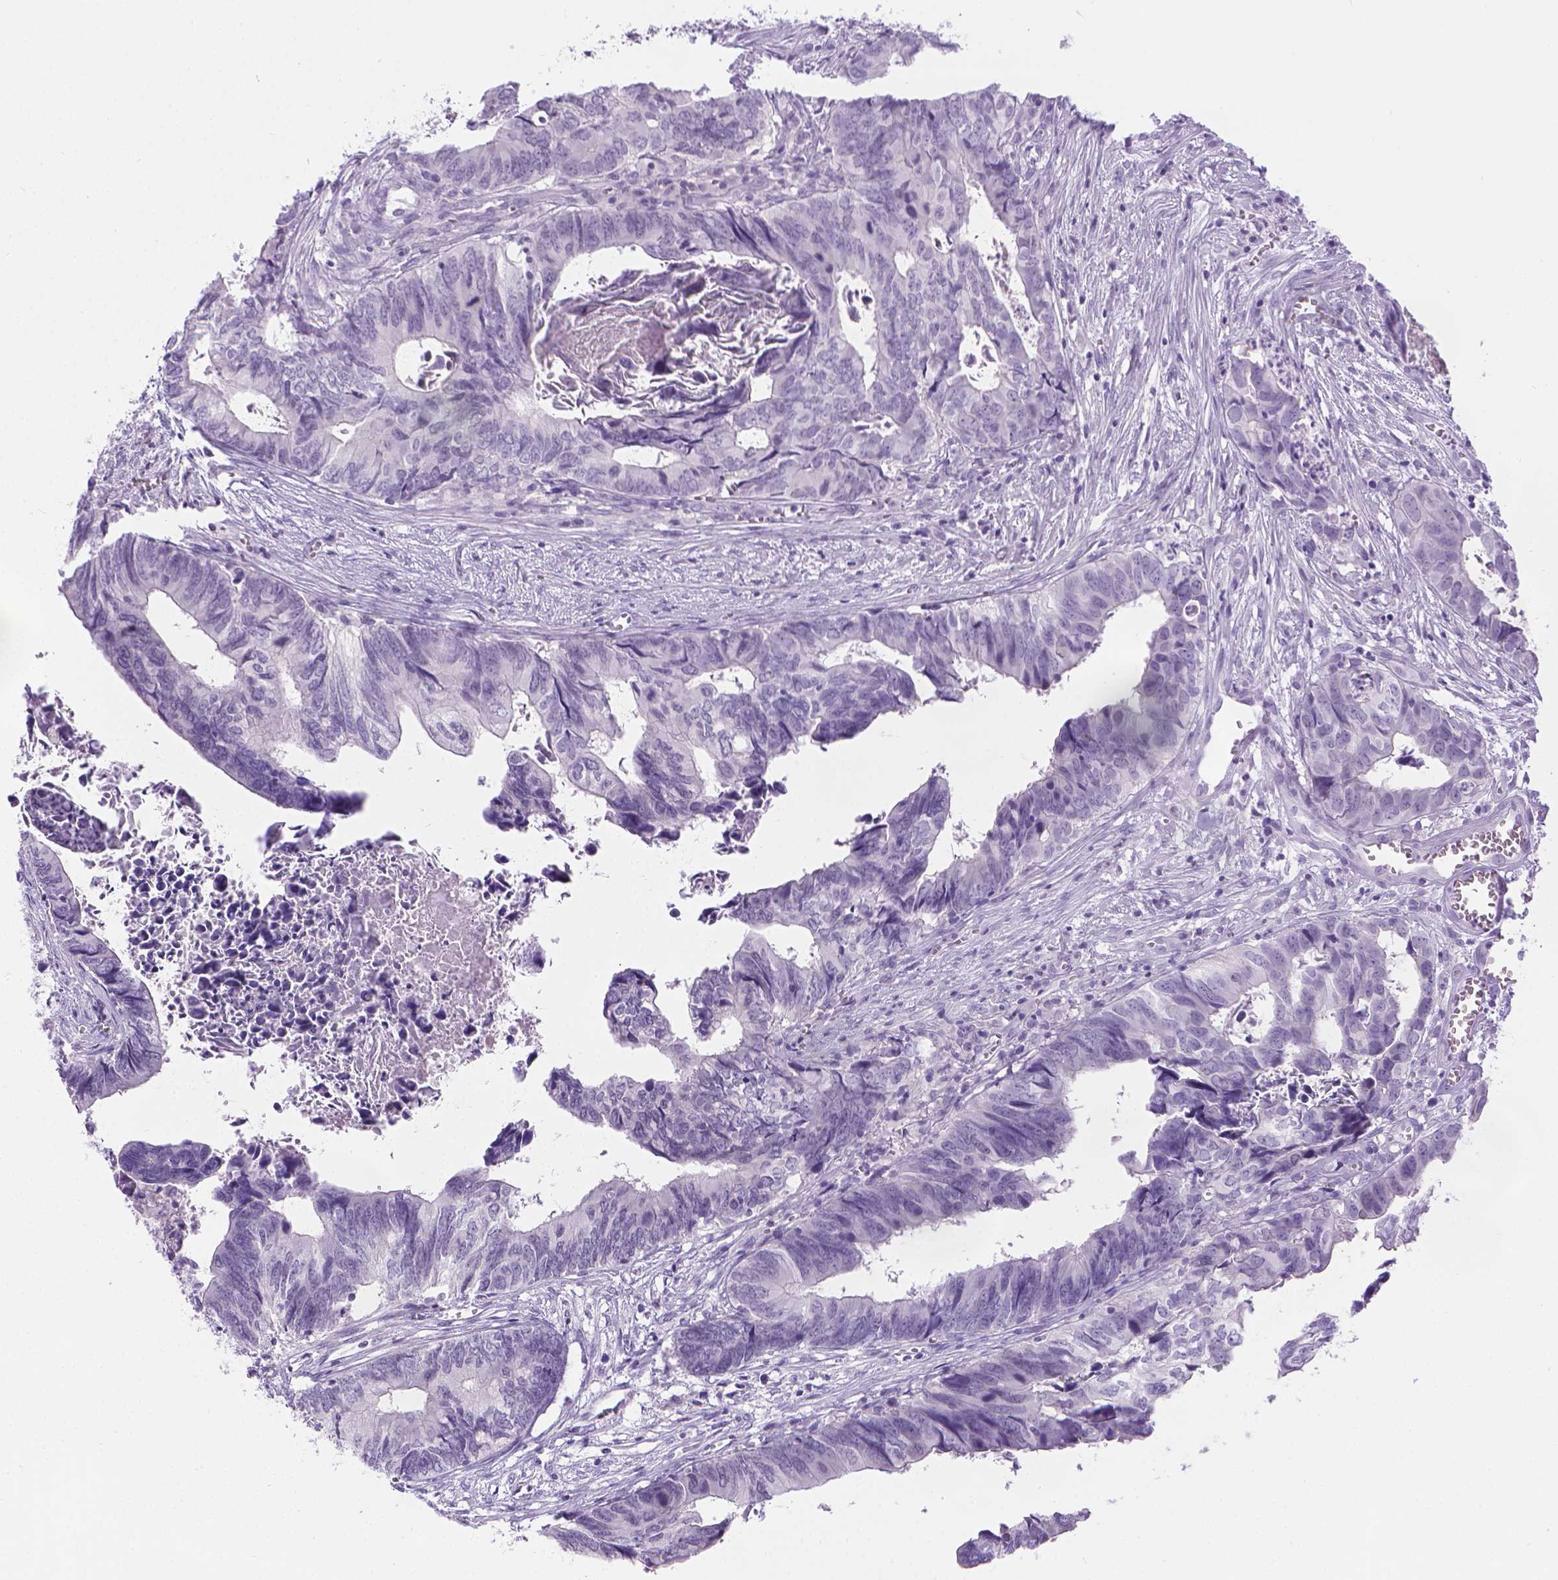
{"staining": {"intensity": "negative", "quantity": "none", "location": "none"}, "tissue": "colorectal cancer", "cell_type": "Tumor cells", "image_type": "cancer", "snomed": [{"axis": "morphology", "description": "Adenocarcinoma, NOS"}, {"axis": "topography", "description": "Colon"}], "caption": "This is an IHC histopathology image of colorectal adenocarcinoma. There is no expression in tumor cells.", "gene": "SPAG6", "patient": {"sex": "female", "age": 82}}